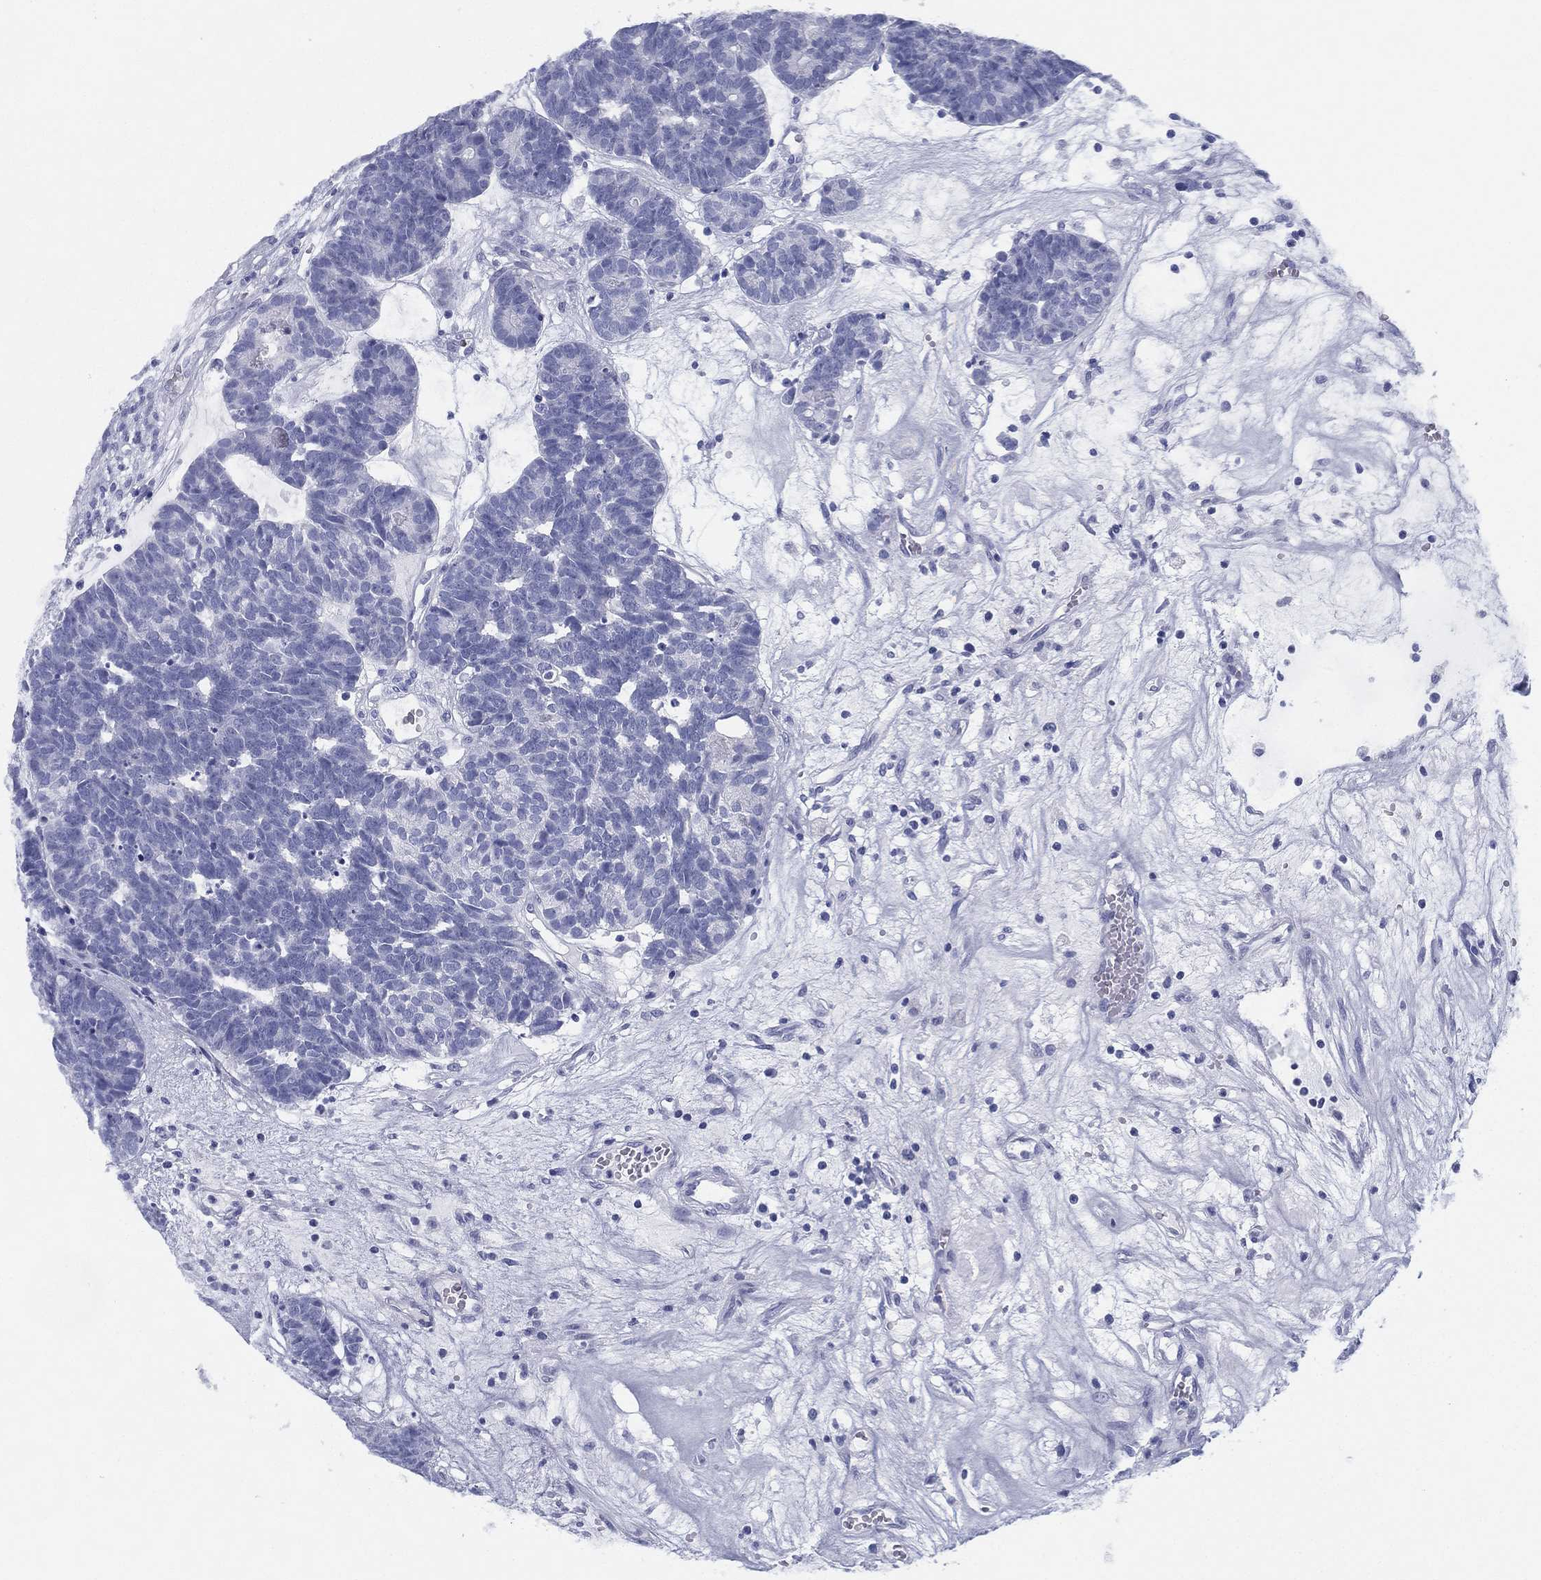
{"staining": {"intensity": "negative", "quantity": "none", "location": "none"}, "tissue": "head and neck cancer", "cell_type": "Tumor cells", "image_type": "cancer", "snomed": [{"axis": "morphology", "description": "Adenocarcinoma, NOS"}, {"axis": "topography", "description": "Head-Neck"}], "caption": "A photomicrograph of human head and neck cancer is negative for staining in tumor cells. (DAB (3,3'-diaminobenzidine) IHC visualized using brightfield microscopy, high magnification).", "gene": "TMEM252", "patient": {"sex": "female", "age": 81}}